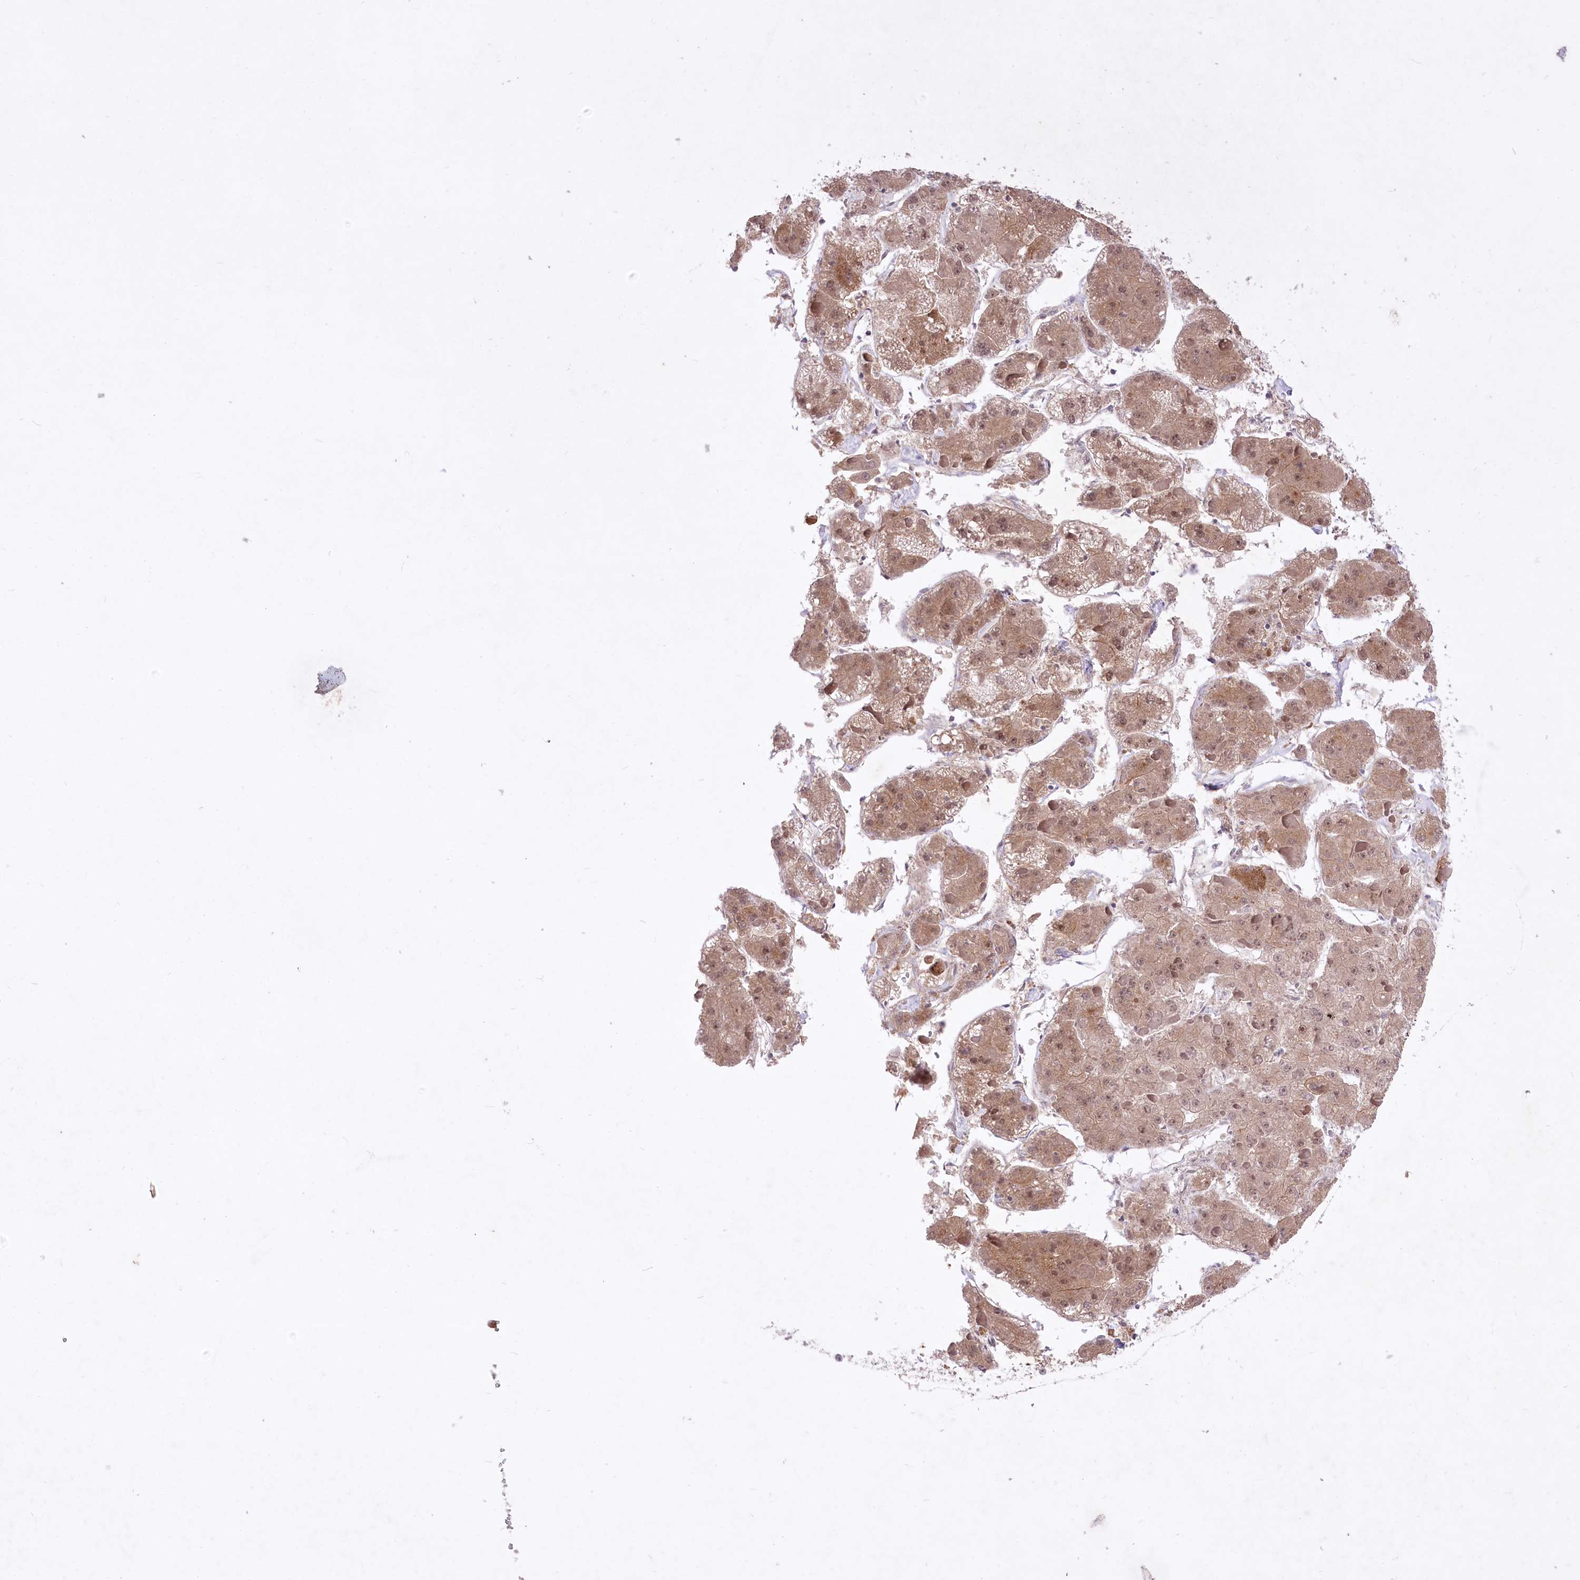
{"staining": {"intensity": "moderate", "quantity": ">75%", "location": "cytoplasmic/membranous,nuclear"}, "tissue": "liver cancer", "cell_type": "Tumor cells", "image_type": "cancer", "snomed": [{"axis": "morphology", "description": "Carcinoma, Hepatocellular, NOS"}, {"axis": "topography", "description": "Liver"}], "caption": "Human liver hepatocellular carcinoma stained with a brown dye displays moderate cytoplasmic/membranous and nuclear positive positivity in approximately >75% of tumor cells.", "gene": "HELT", "patient": {"sex": "female", "age": 73}}